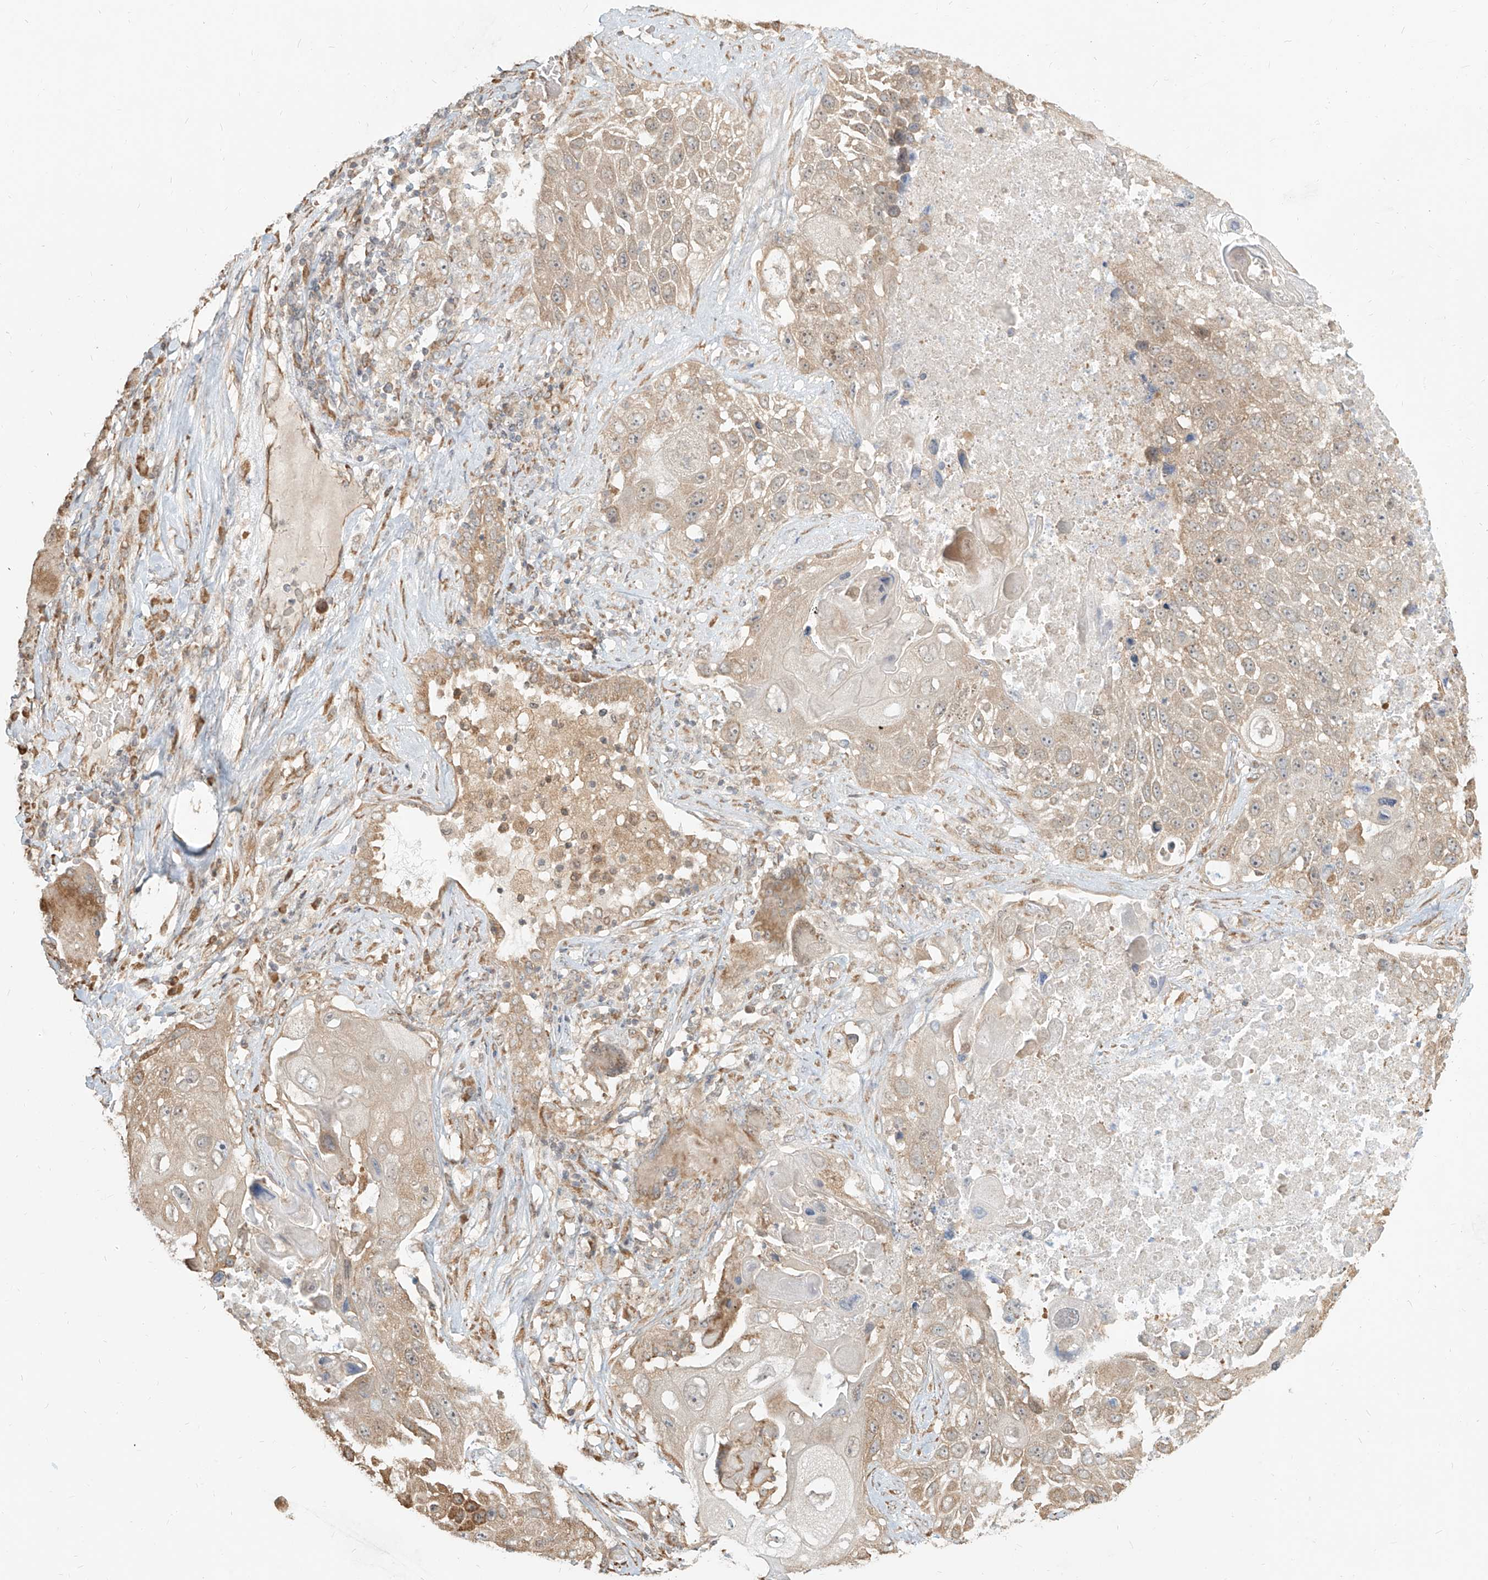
{"staining": {"intensity": "weak", "quantity": ">75%", "location": "cytoplasmic/membranous"}, "tissue": "lung cancer", "cell_type": "Tumor cells", "image_type": "cancer", "snomed": [{"axis": "morphology", "description": "Squamous cell carcinoma, NOS"}, {"axis": "topography", "description": "Lung"}], "caption": "A high-resolution micrograph shows immunohistochemistry (IHC) staining of lung squamous cell carcinoma, which shows weak cytoplasmic/membranous positivity in approximately >75% of tumor cells. The protein is shown in brown color, while the nuclei are stained blue.", "gene": "UBE2K", "patient": {"sex": "male", "age": 61}}